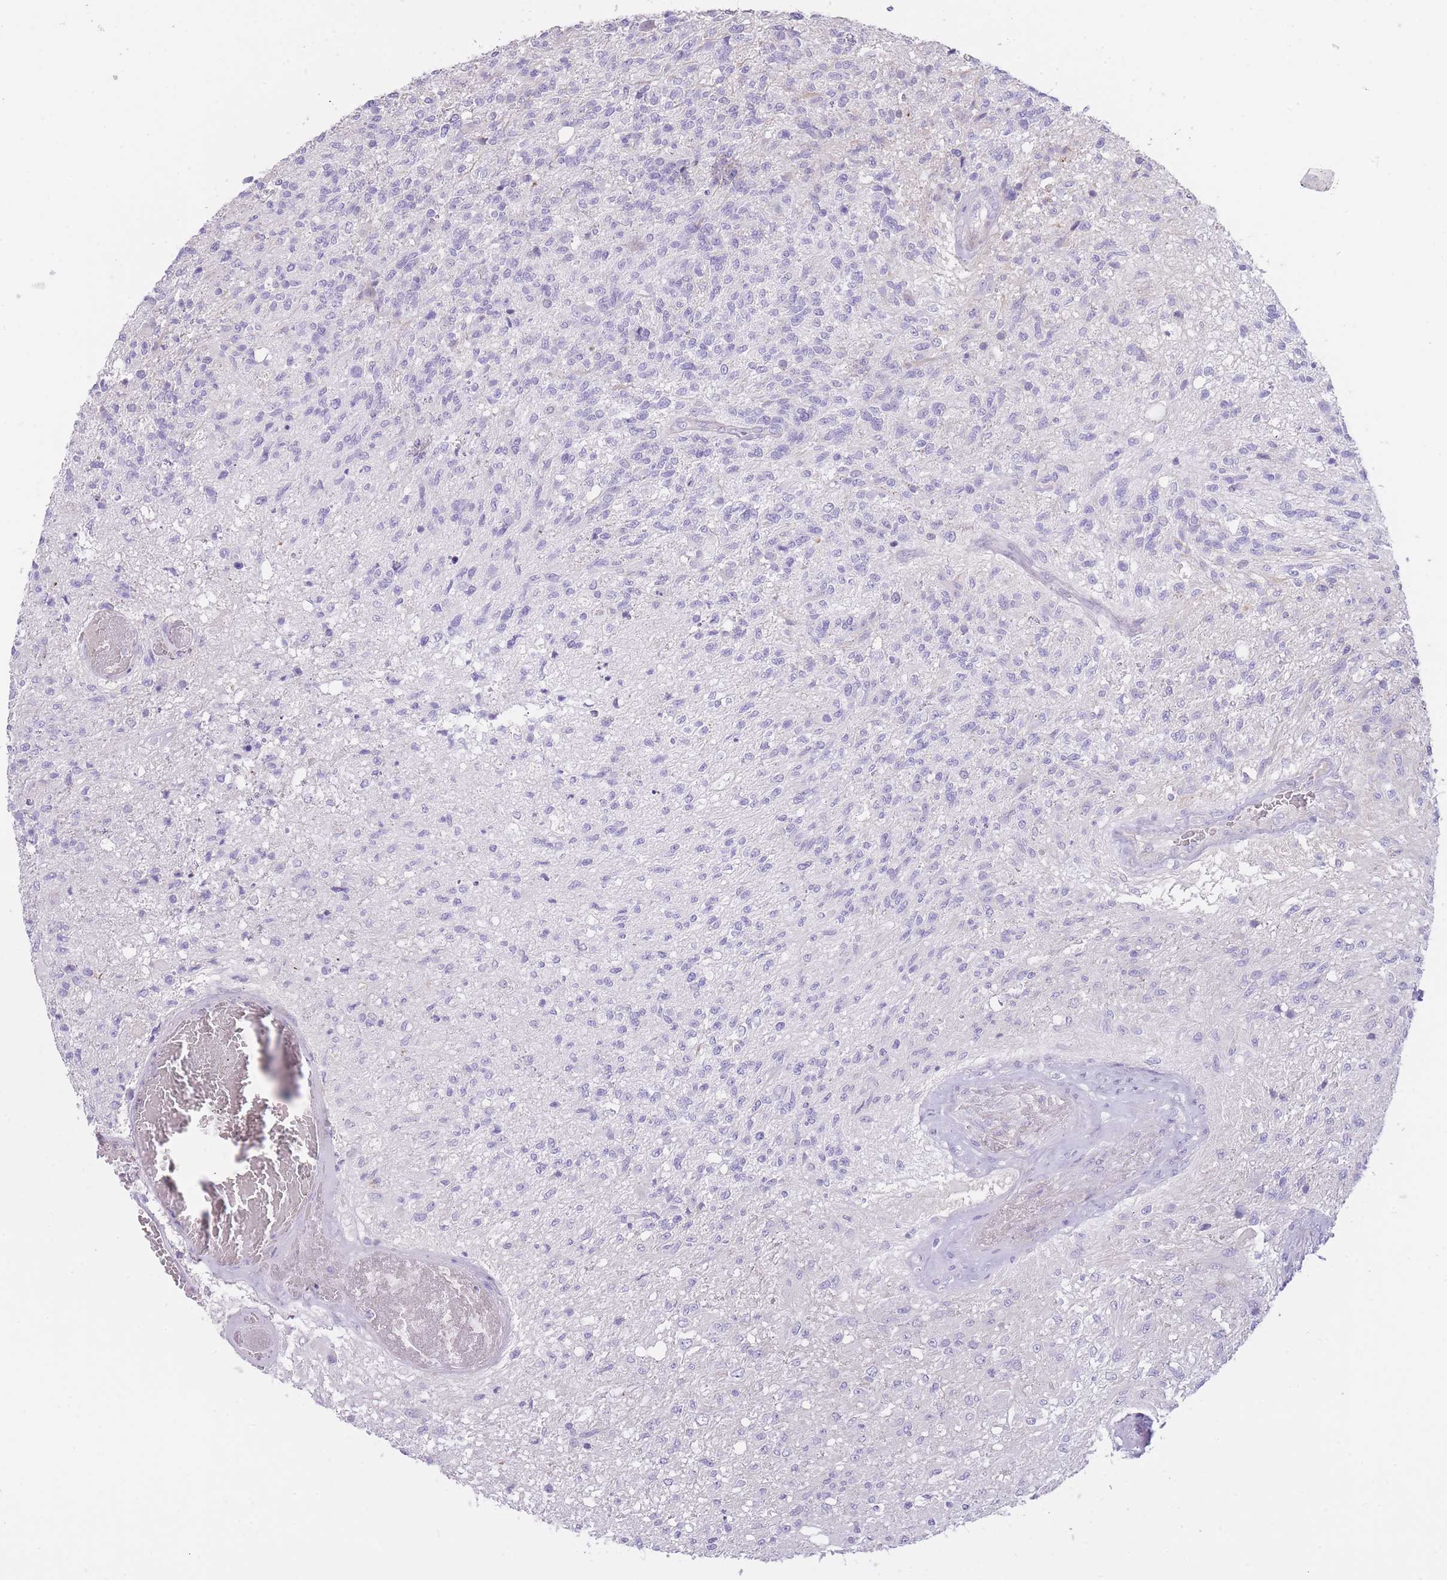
{"staining": {"intensity": "negative", "quantity": "none", "location": "none"}, "tissue": "glioma", "cell_type": "Tumor cells", "image_type": "cancer", "snomed": [{"axis": "morphology", "description": "Glioma, malignant, High grade"}, {"axis": "topography", "description": "Brain"}], "caption": "Immunohistochemistry photomicrograph of neoplastic tissue: glioma stained with DAB (3,3'-diaminobenzidine) demonstrates no significant protein positivity in tumor cells.", "gene": "IMPG1", "patient": {"sex": "male", "age": 56}}